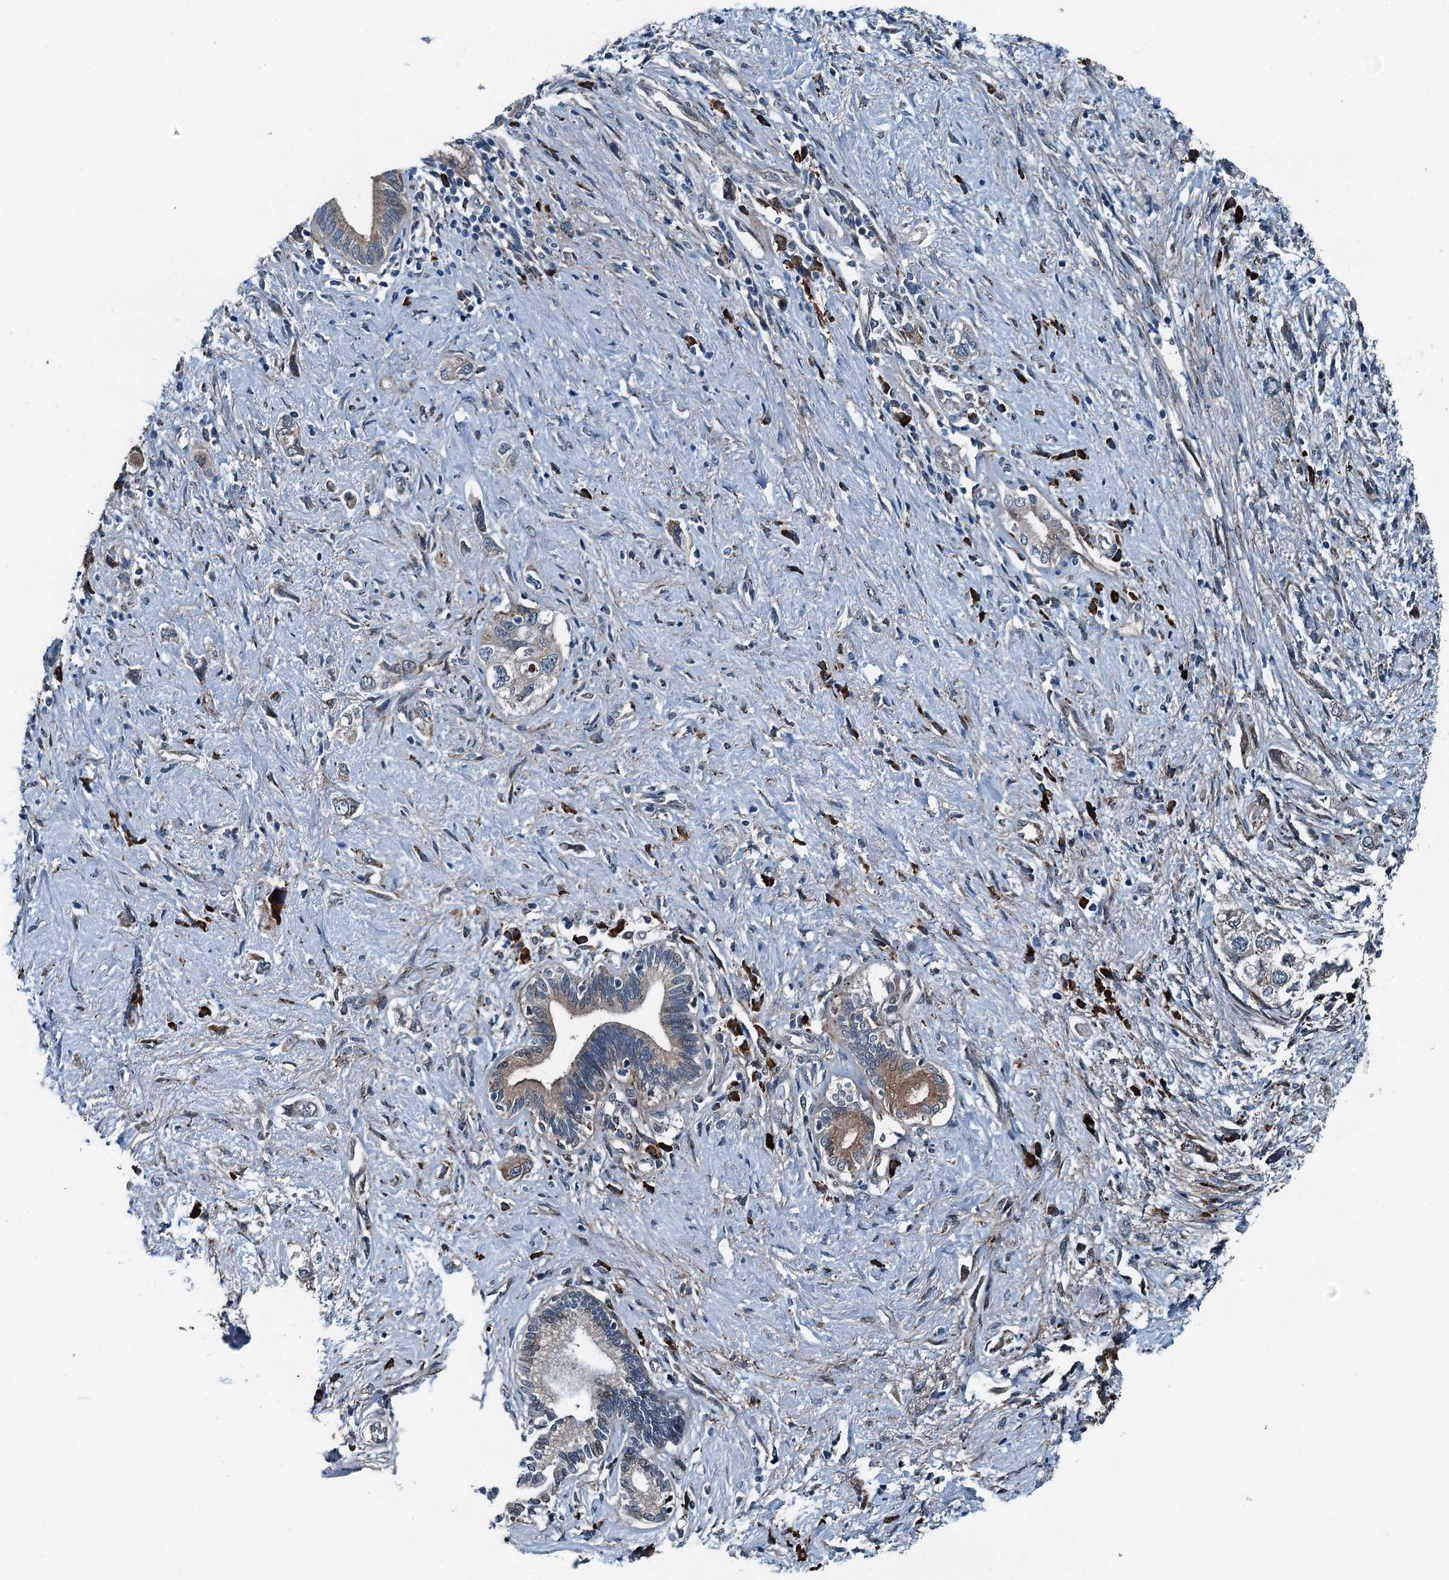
{"staining": {"intensity": "moderate", "quantity": "<25%", "location": "cytoplasmic/membranous"}, "tissue": "pancreatic cancer", "cell_type": "Tumor cells", "image_type": "cancer", "snomed": [{"axis": "morphology", "description": "Adenocarcinoma, NOS"}, {"axis": "topography", "description": "Pancreas"}], "caption": "Immunohistochemistry (DAB (3,3'-diaminobenzidine)) staining of pancreatic cancer reveals moderate cytoplasmic/membranous protein staining in approximately <25% of tumor cells.", "gene": "TAMALIN", "patient": {"sex": "female", "age": 73}}